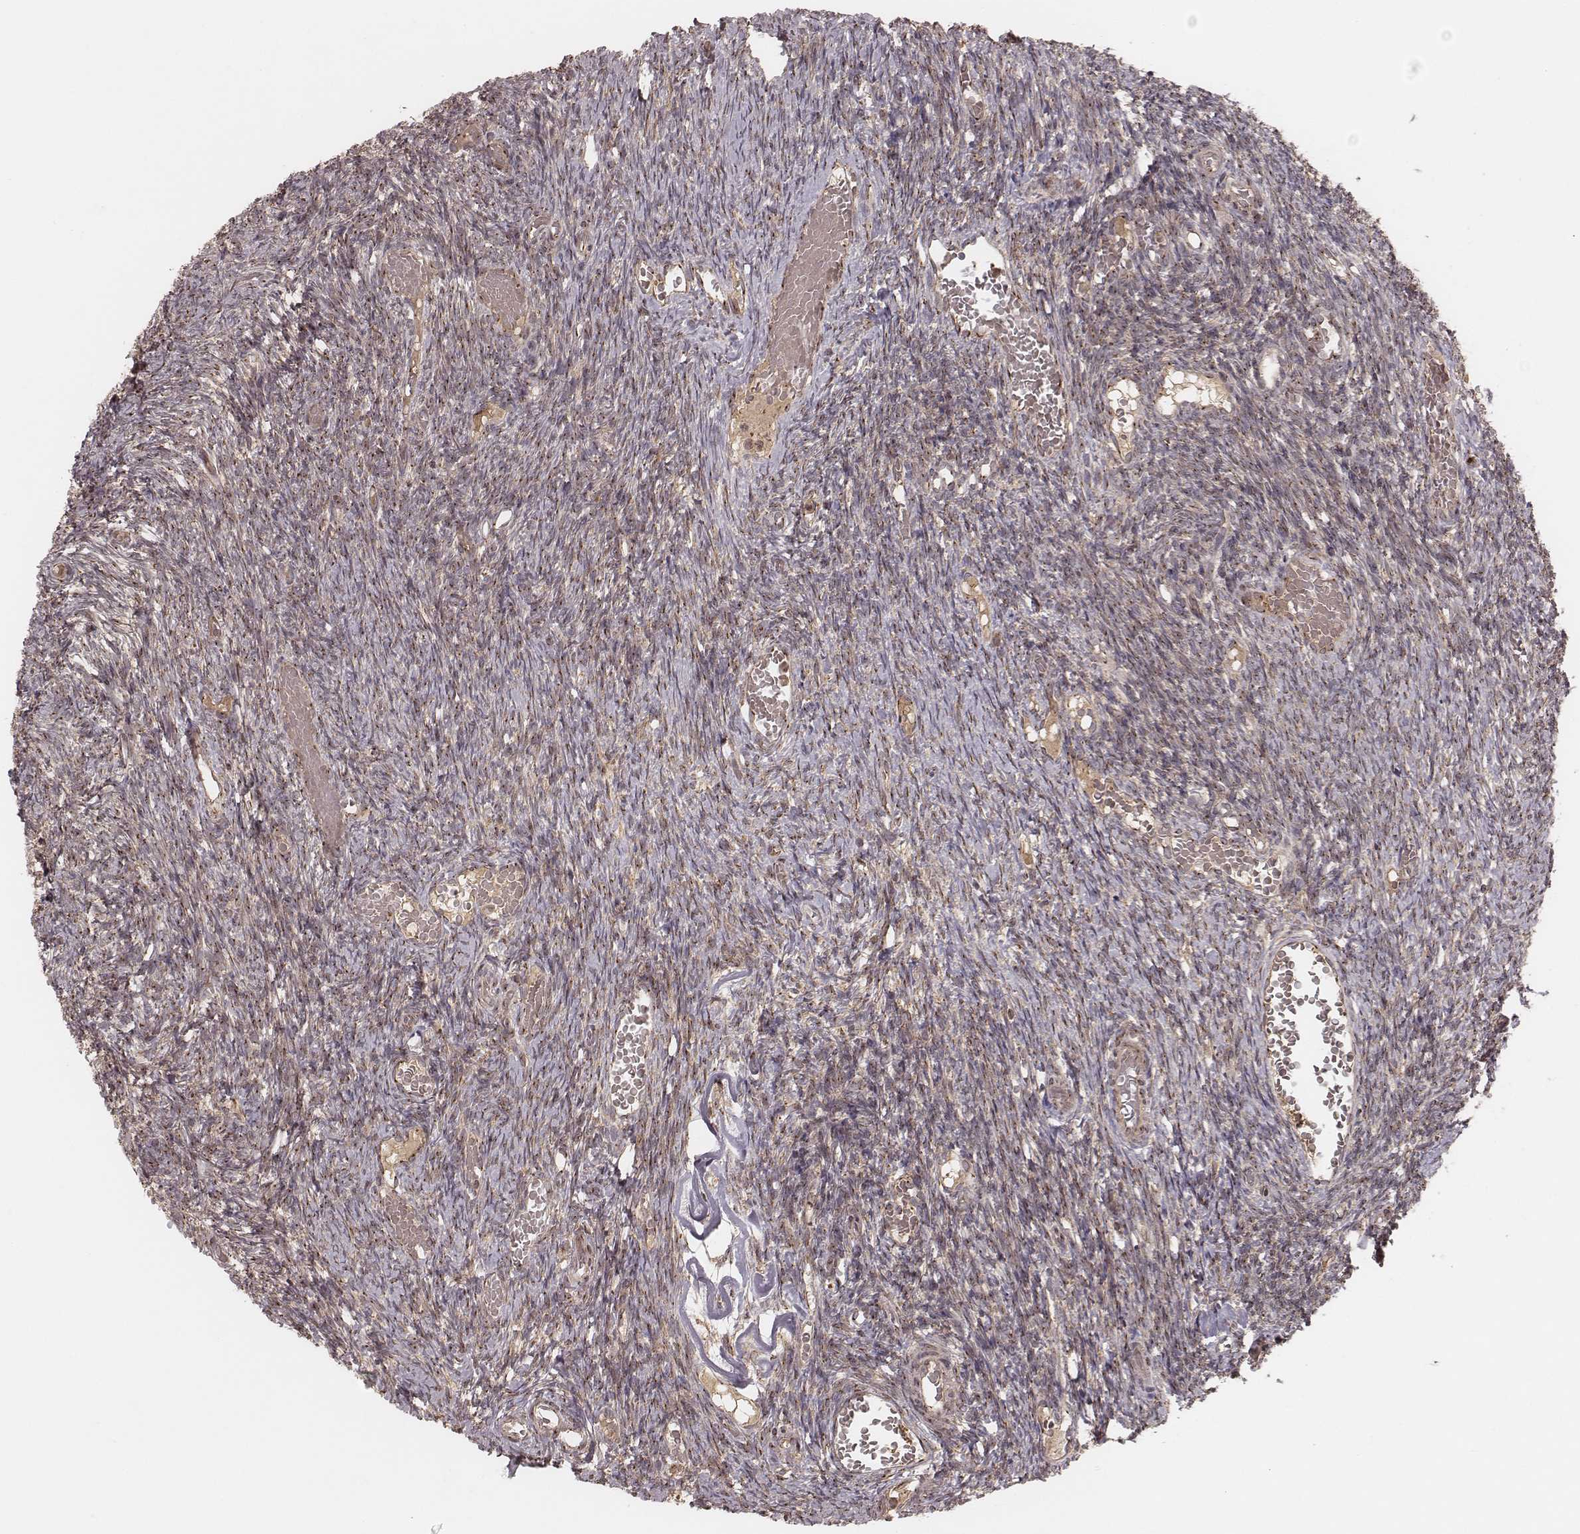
{"staining": {"intensity": "weak", "quantity": ">75%", "location": "cytoplasmic/membranous"}, "tissue": "ovary", "cell_type": "Ovarian stroma cells", "image_type": "normal", "snomed": [{"axis": "morphology", "description": "Normal tissue, NOS"}, {"axis": "topography", "description": "Ovary"}], "caption": "Ovary stained for a protein (brown) reveals weak cytoplasmic/membranous positive expression in approximately >75% of ovarian stroma cells.", "gene": "MYO19", "patient": {"sex": "female", "age": 39}}